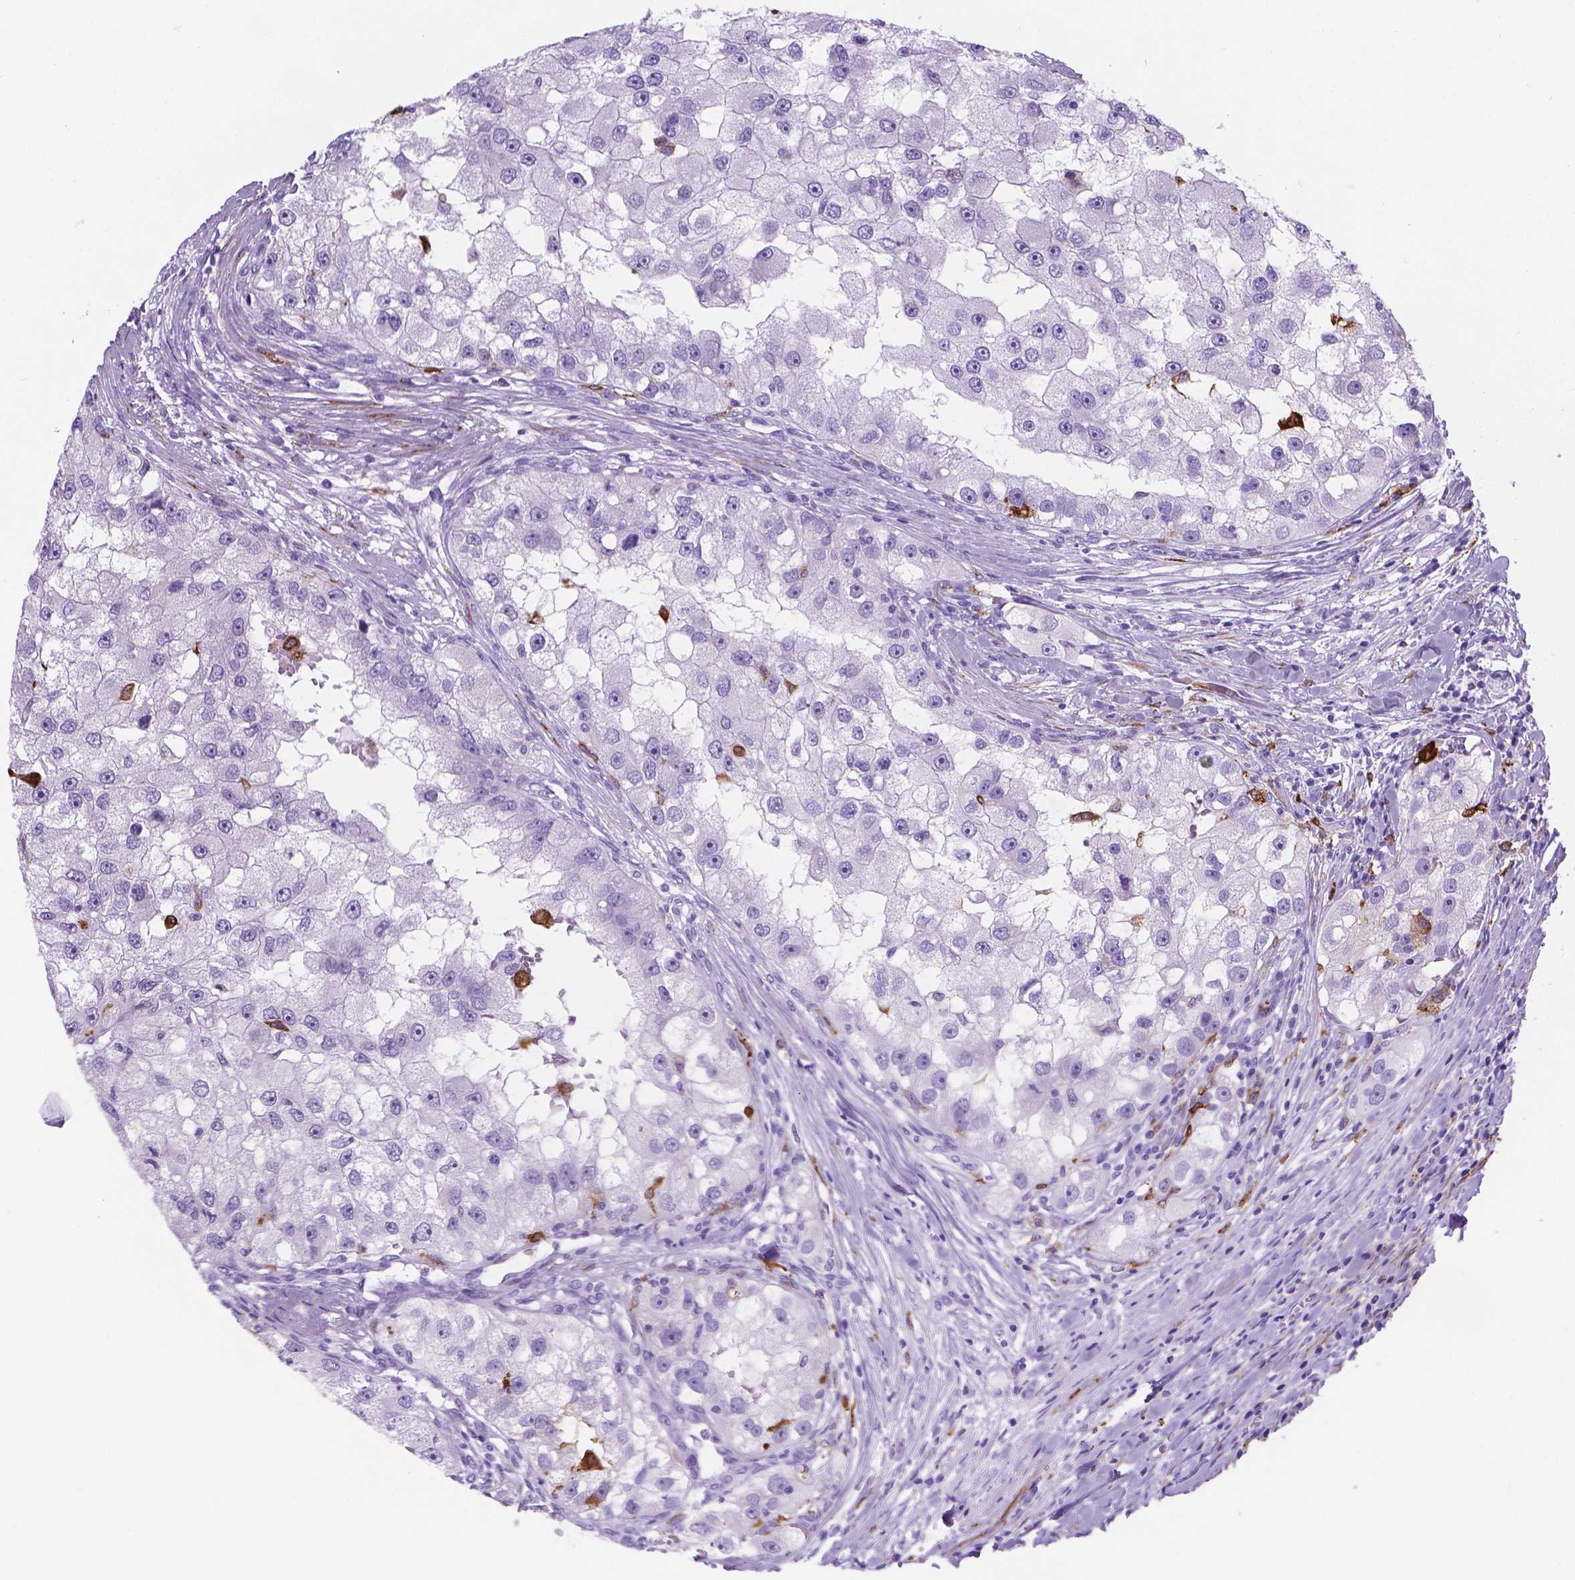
{"staining": {"intensity": "negative", "quantity": "none", "location": "none"}, "tissue": "renal cancer", "cell_type": "Tumor cells", "image_type": "cancer", "snomed": [{"axis": "morphology", "description": "Adenocarcinoma, NOS"}, {"axis": "topography", "description": "Kidney"}], "caption": "This image is of renal cancer stained with immunohistochemistry to label a protein in brown with the nuclei are counter-stained blue. There is no positivity in tumor cells.", "gene": "MACF1", "patient": {"sex": "male", "age": 63}}